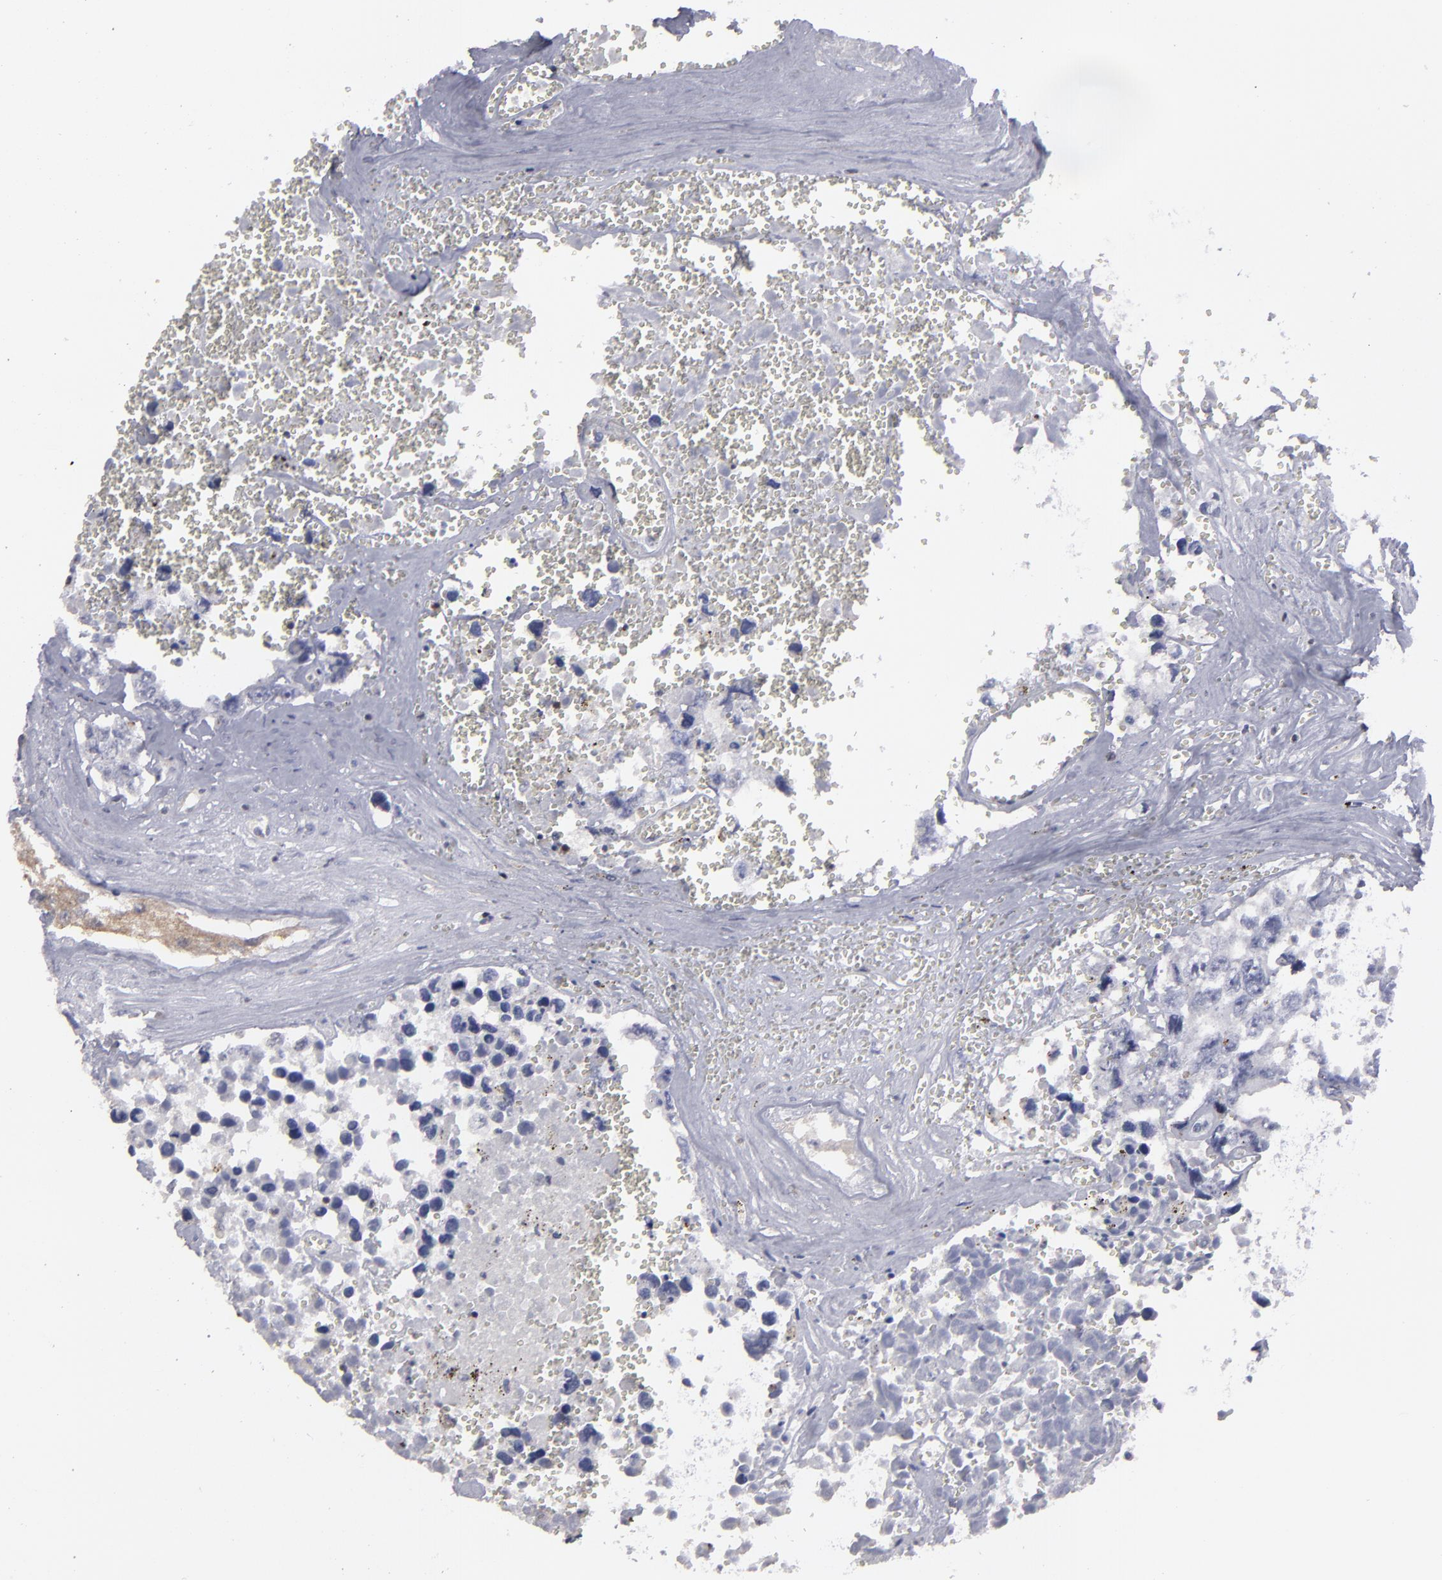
{"staining": {"intensity": "negative", "quantity": "none", "location": "none"}, "tissue": "testis cancer", "cell_type": "Tumor cells", "image_type": "cancer", "snomed": [{"axis": "morphology", "description": "Carcinoma, Embryonal, NOS"}, {"axis": "topography", "description": "Testis"}], "caption": "This is an IHC histopathology image of human testis cancer. There is no staining in tumor cells.", "gene": "SEMA3G", "patient": {"sex": "male", "age": 31}}